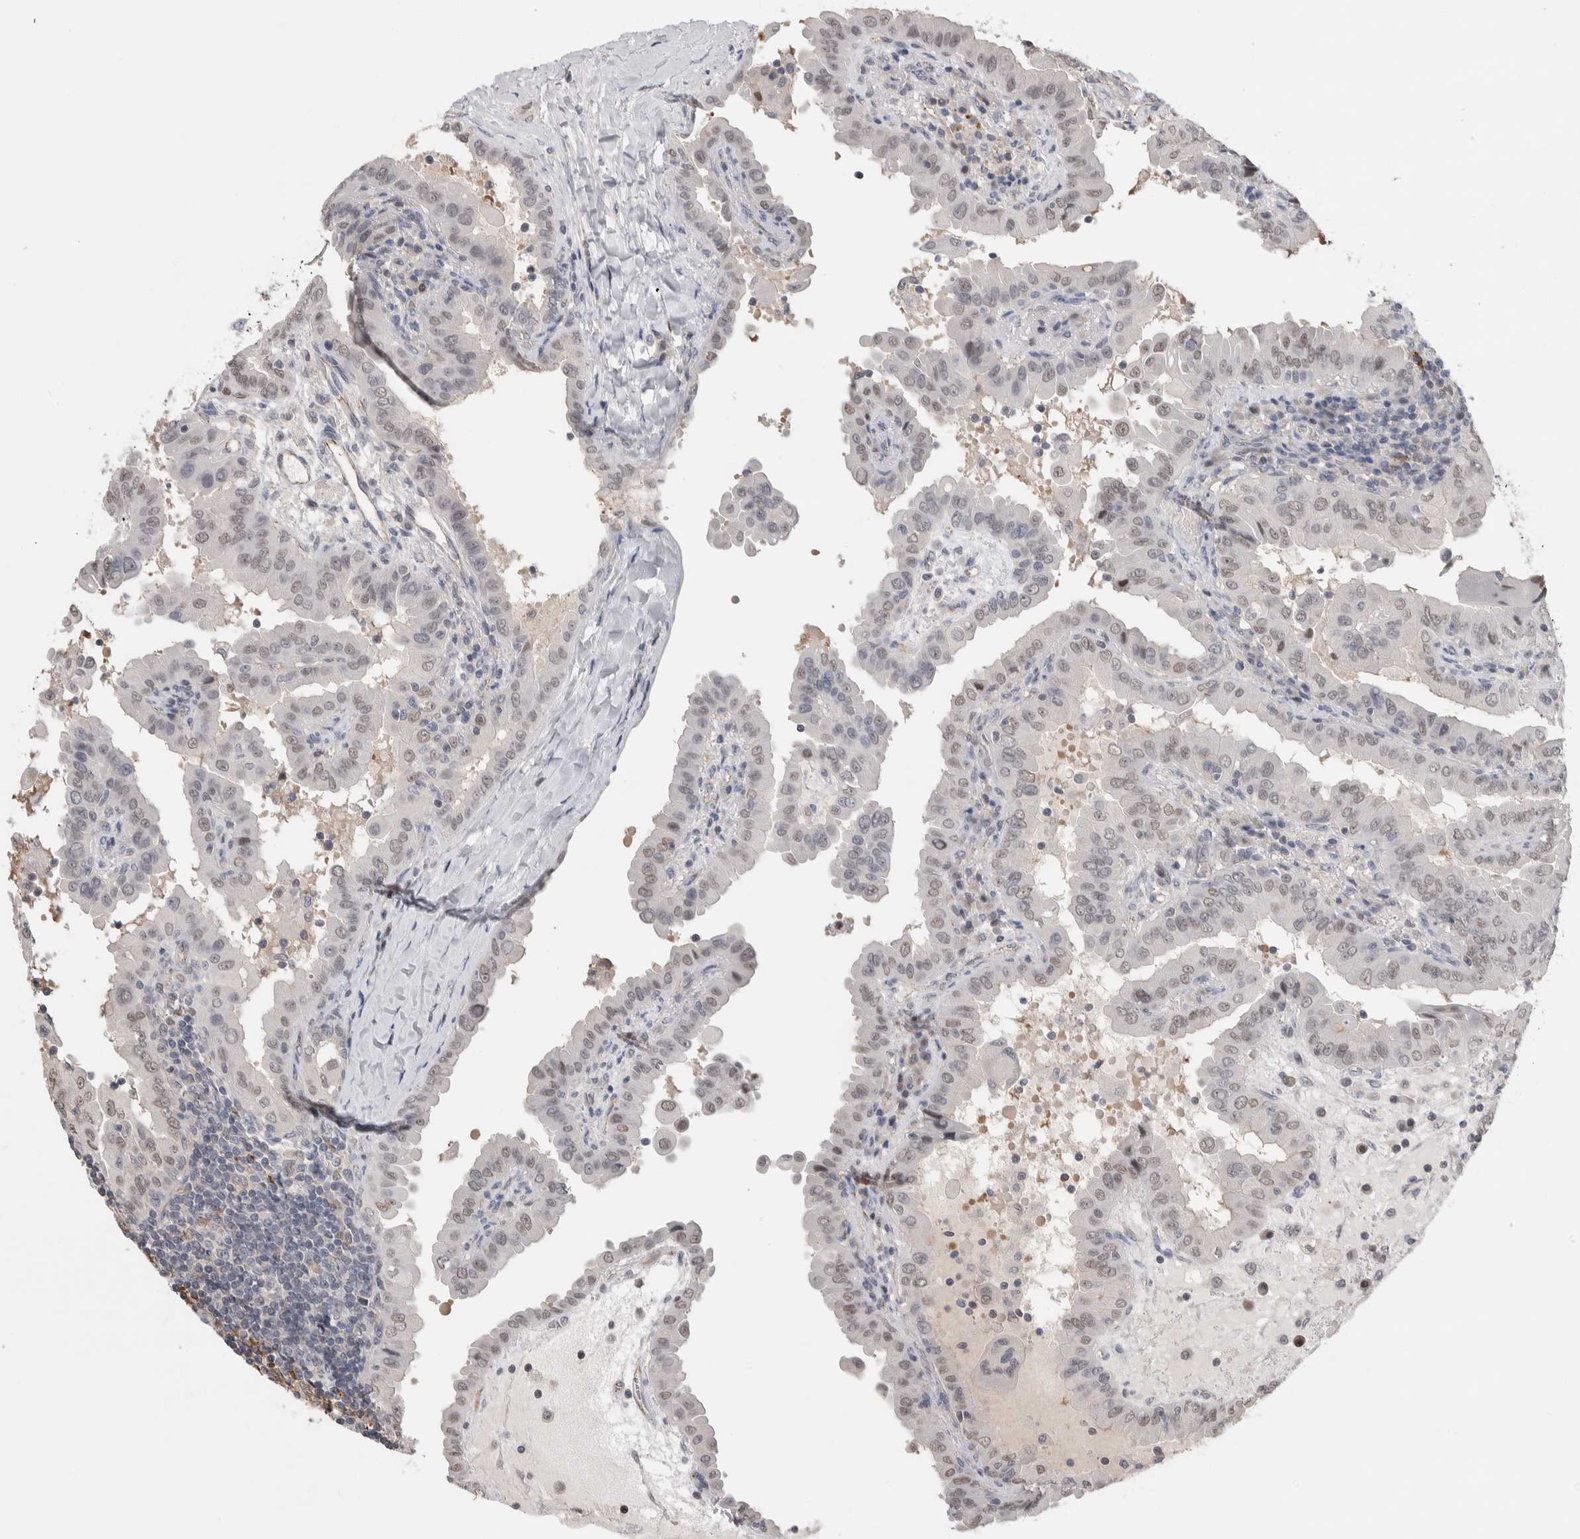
{"staining": {"intensity": "weak", "quantity": "25%-75%", "location": "nuclear"}, "tissue": "thyroid cancer", "cell_type": "Tumor cells", "image_type": "cancer", "snomed": [{"axis": "morphology", "description": "Papillary adenocarcinoma, NOS"}, {"axis": "topography", "description": "Thyroid gland"}], "caption": "Weak nuclear positivity for a protein is present in about 25%-75% of tumor cells of thyroid cancer using IHC.", "gene": "ZBTB49", "patient": {"sex": "male", "age": 33}}